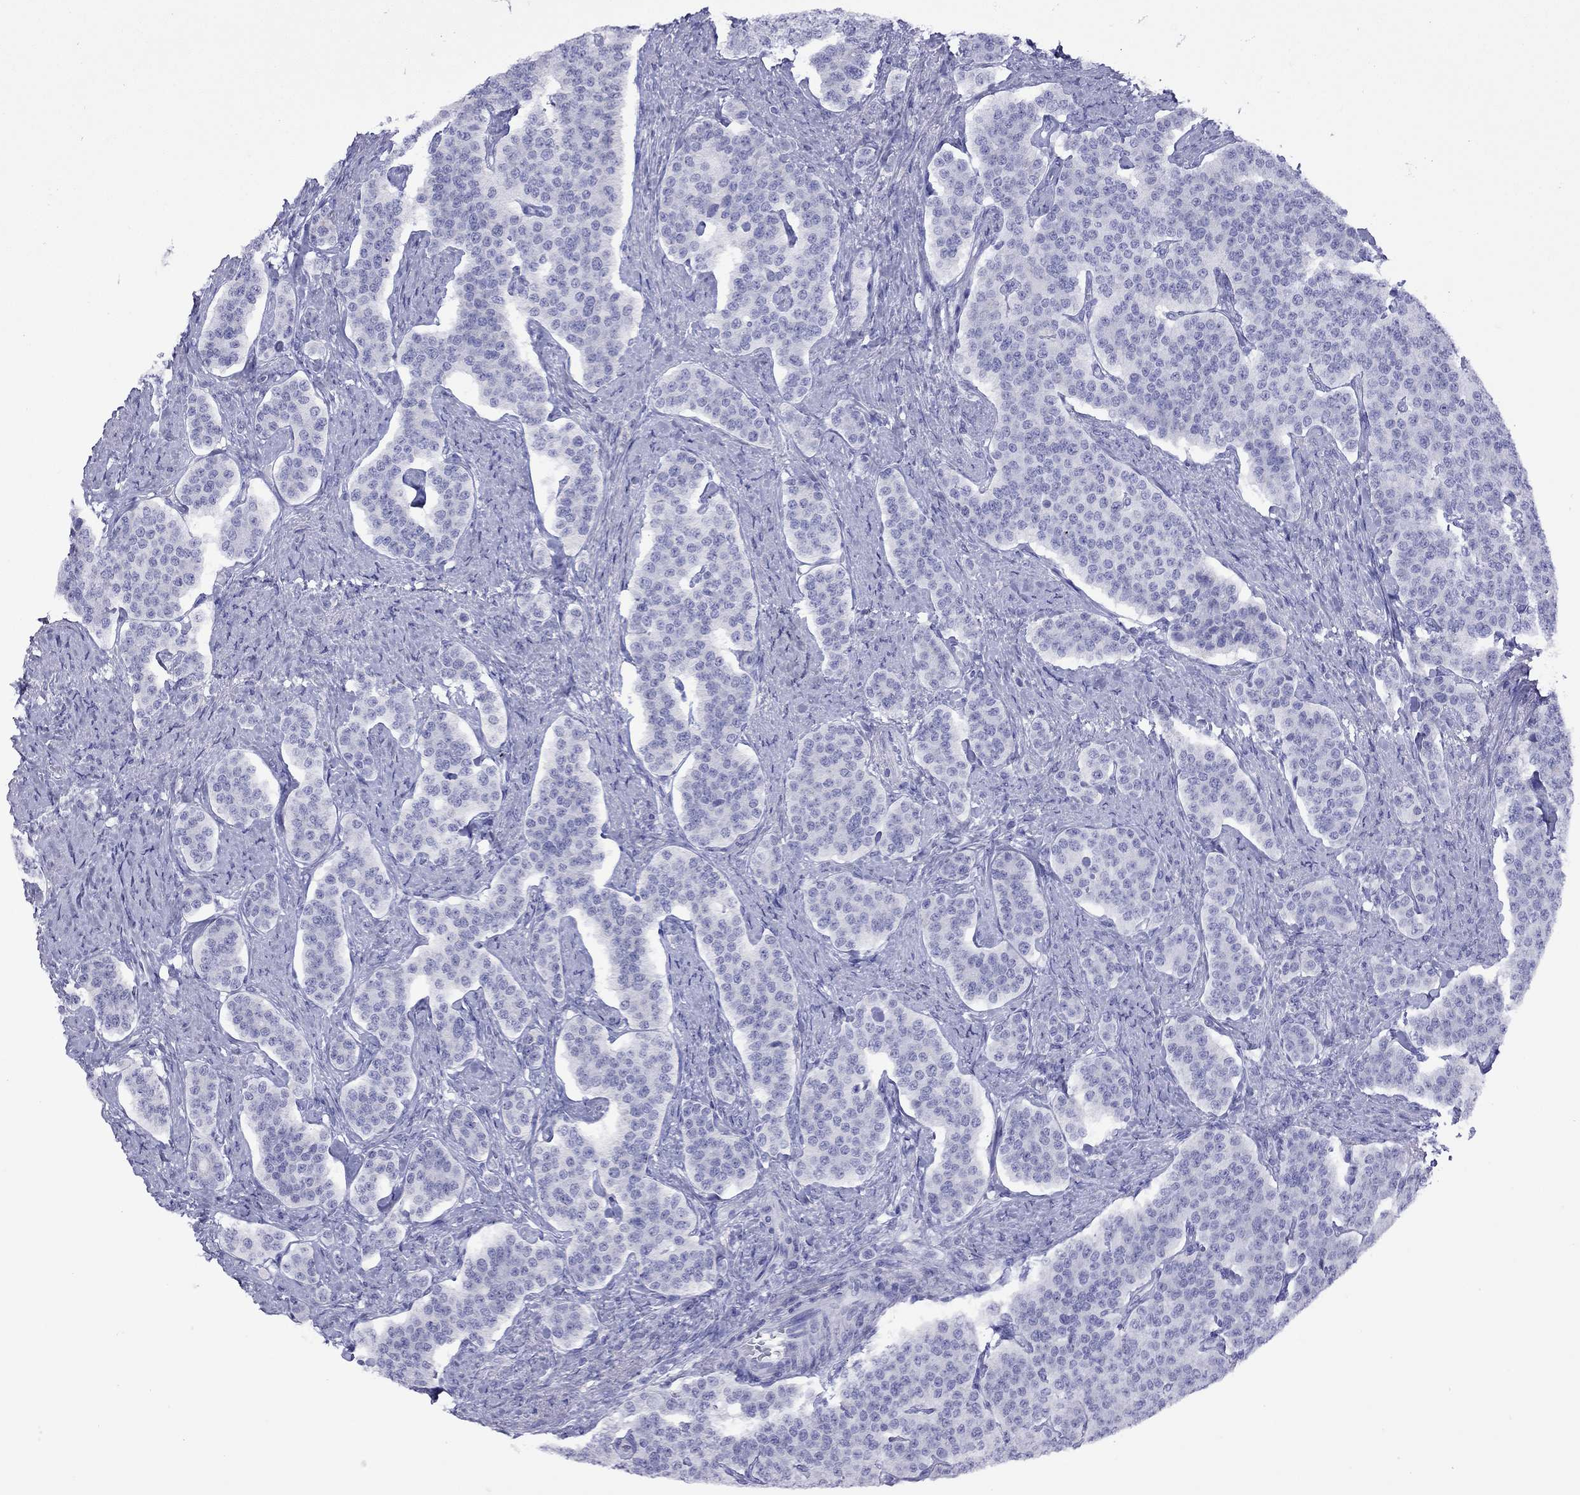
{"staining": {"intensity": "negative", "quantity": "none", "location": "none"}, "tissue": "carcinoid", "cell_type": "Tumor cells", "image_type": "cancer", "snomed": [{"axis": "morphology", "description": "Carcinoid, malignant, NOS"}, {"axis": "topography", "description": "Small intestine"}], "caption": "DAB (3,3'-diaminobenzidine) immunohistochemical staining of carcinoid displays no significant staining in tumor cells. (DAB (3,3'-diaminobenzidine) immunohistochemistry with hematoxylin counter stain).", "gene": "SLC30A8", "patient": {"sex": "female", "age": 58}}